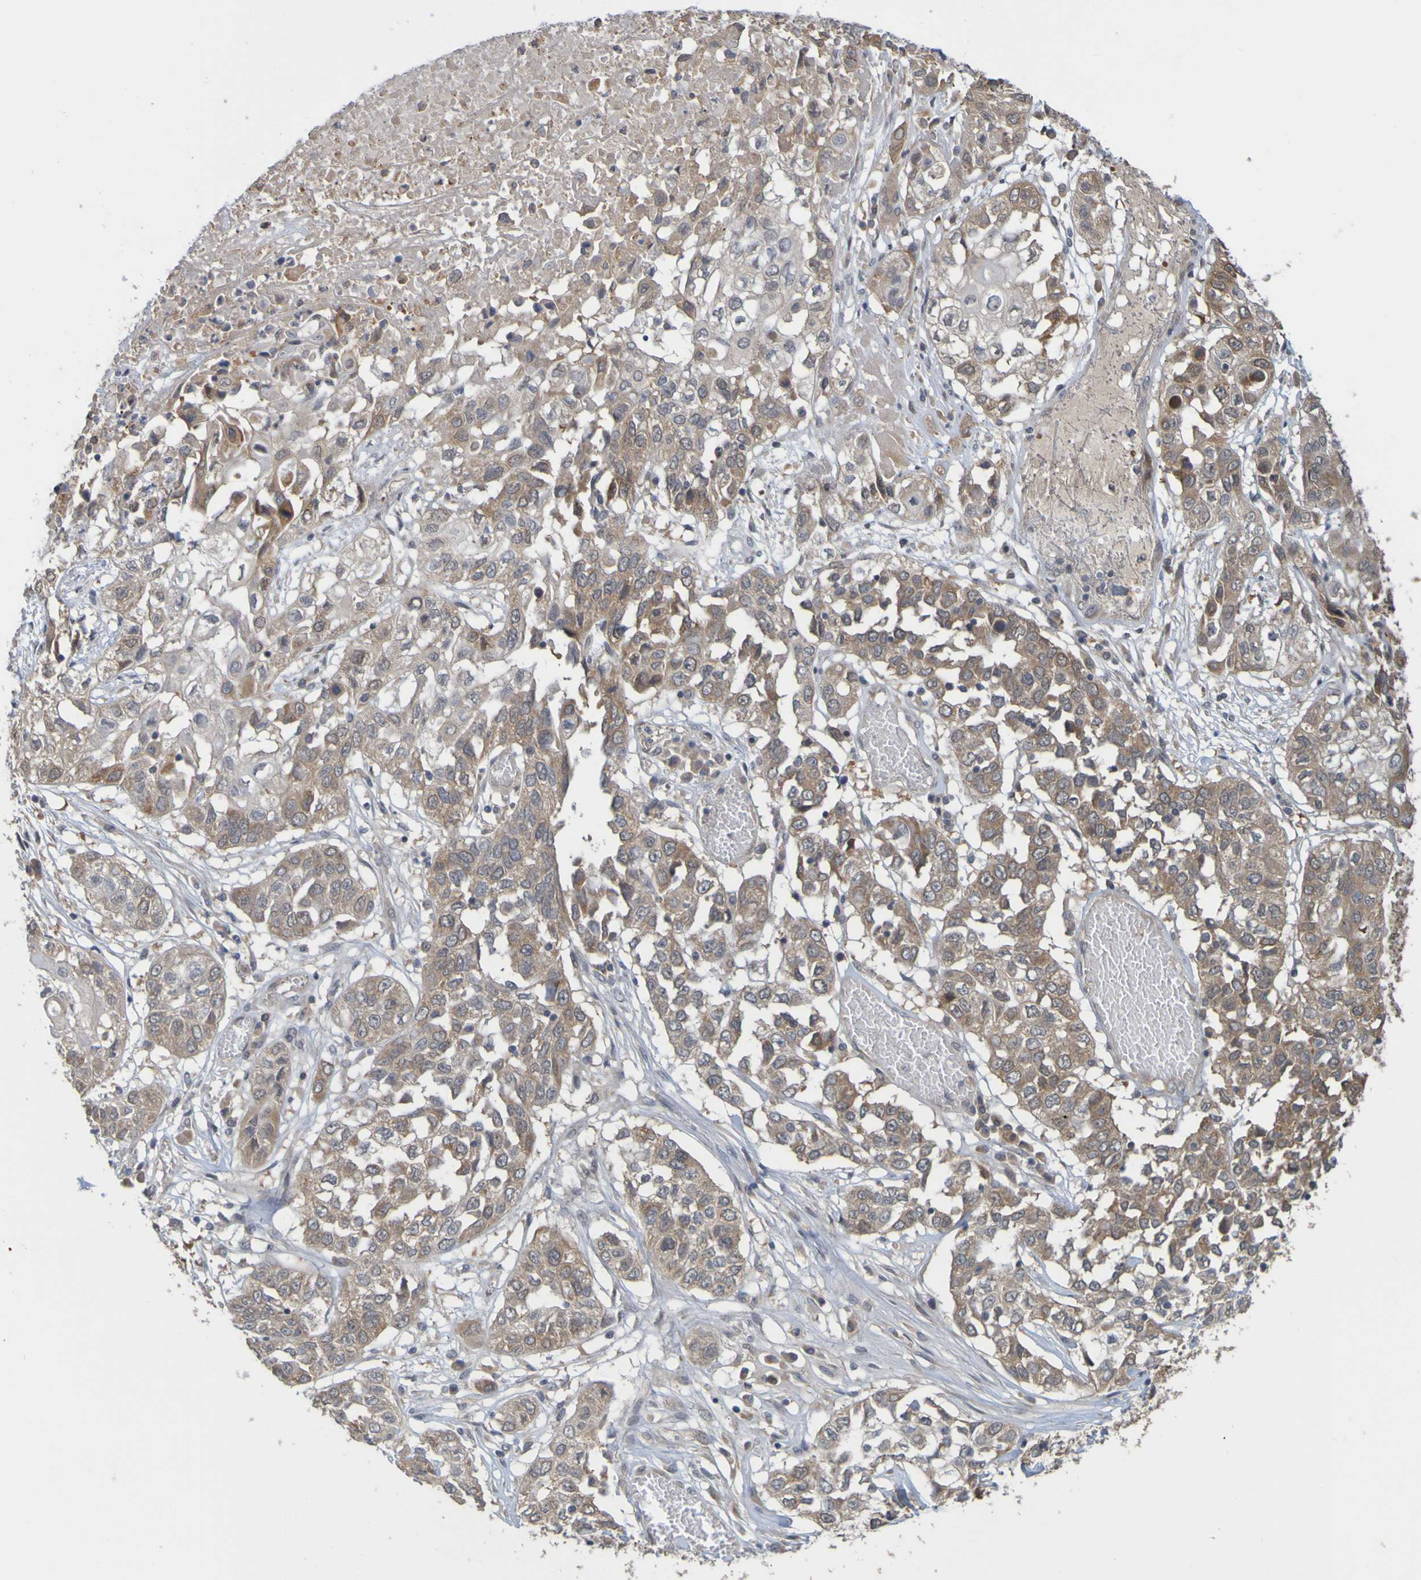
{"staining": {"intensity": "moderate", "quantity": ">75%", "location": "cytoplasmic/membranous"}, "tissue": "lung cancer", "cell_type": "Tumor cells", "image_type": "cancer", "snomed": [{"axis": "morphology", "description": "Squamous cell carcinoma, NOS"}, {"axis": "topography", "description": "Lung"}], "caption": "Immunohistochemical staining of lung cancer exhibits medium levels of moderate cytoplasmic/membranous positivity in about >75% of tumor cells.", "gene": "NAV2", "patient": {"sex": "male", "age": 71}}